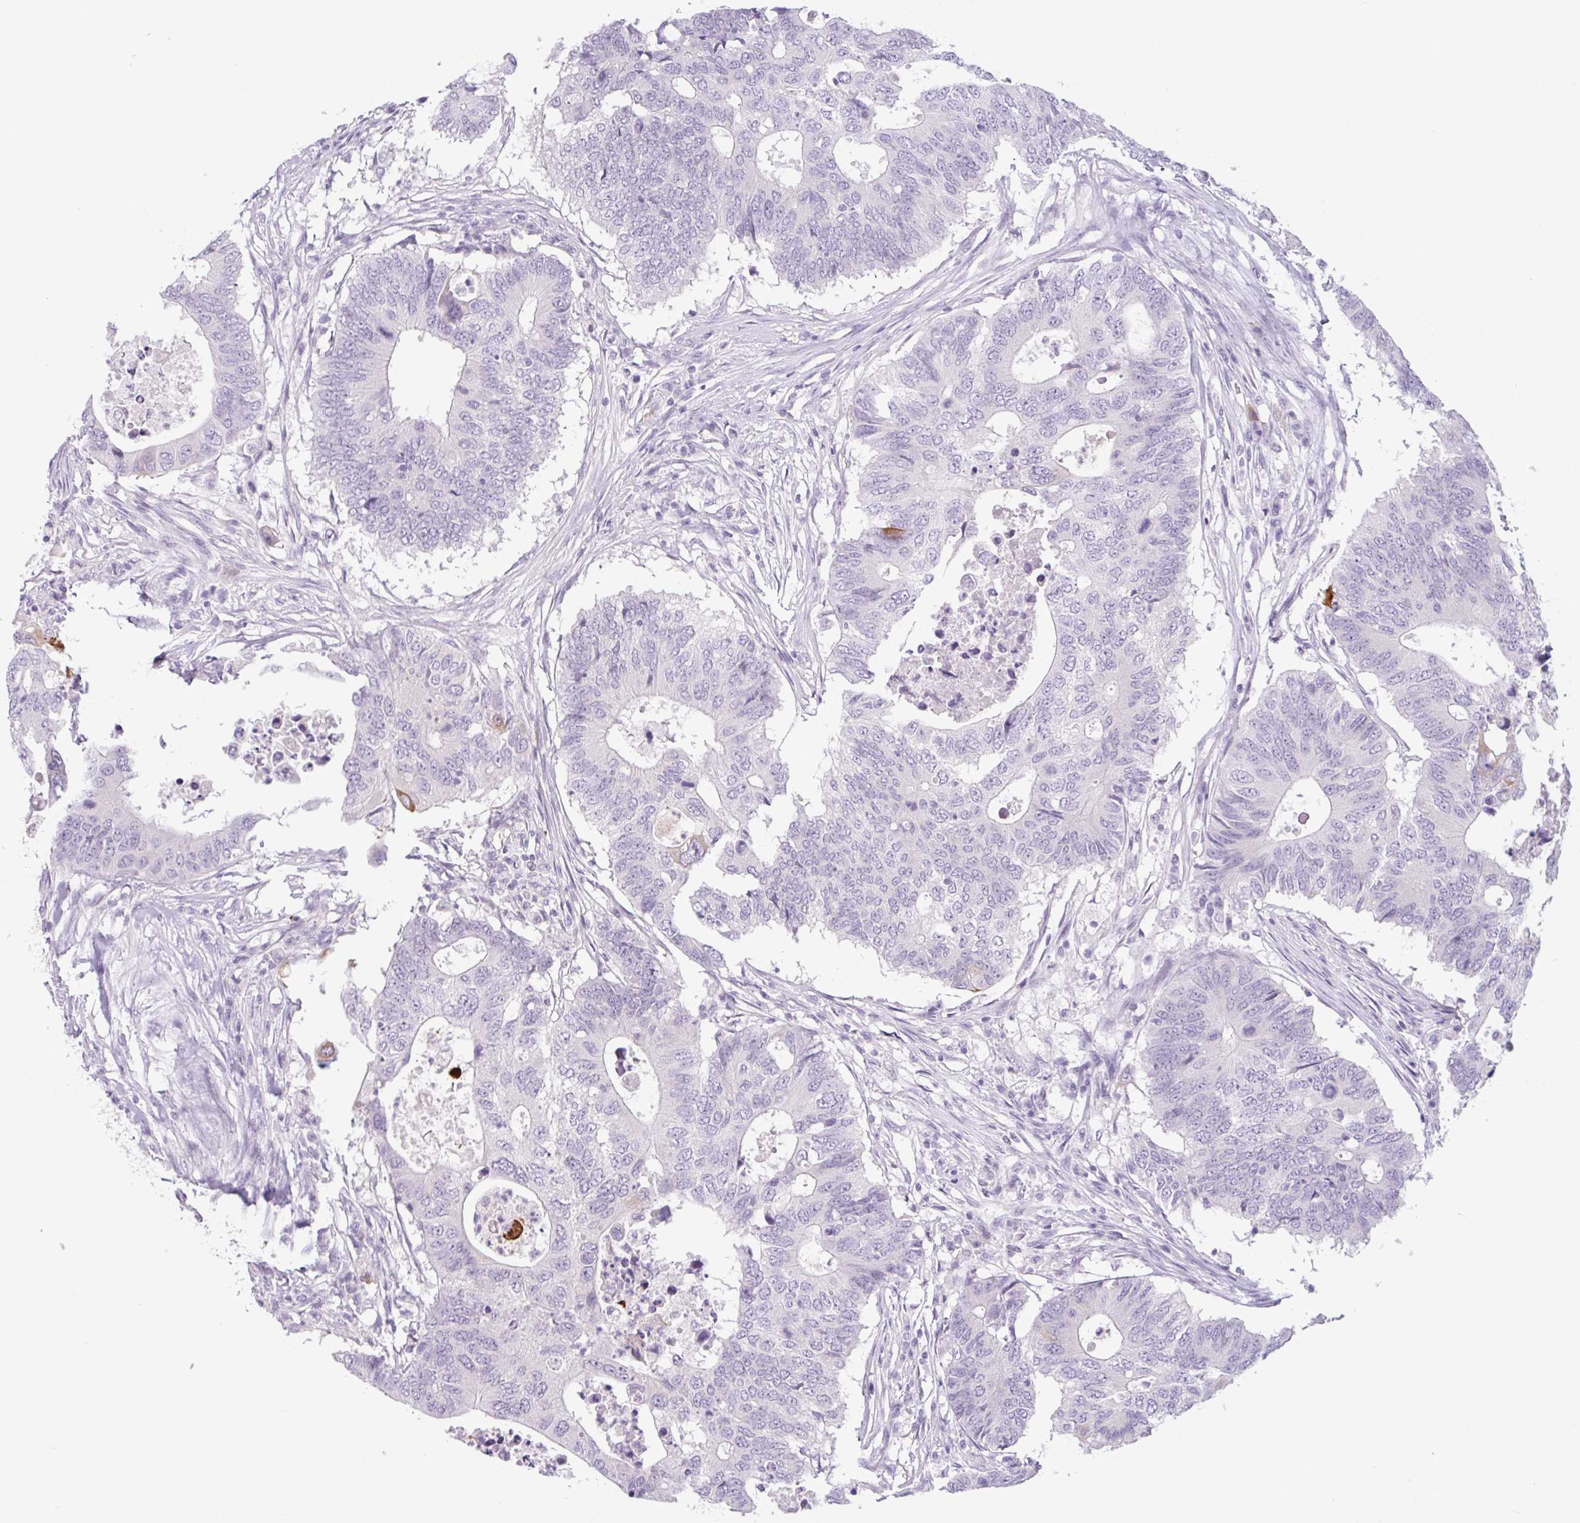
{"staining": {"intensity": "negative", "quantity": "none", "location": "none"}, "tissue": "colorectal cancer", "cell_type": "Tumor cells", "image_type": "cancer", "snomed": [{"axis": "morphology", "description": "Adenocarcinoma, NOS"}, {"axis": "topography", "description": "Colon"}], "caption": "Colorectal cancer (adenocarcinoma) was stained to show a protein in brown. There is no significant positivity in tumor cells.", "gene": "CTSE", "patient": {"sex": "male", "age": 71}}